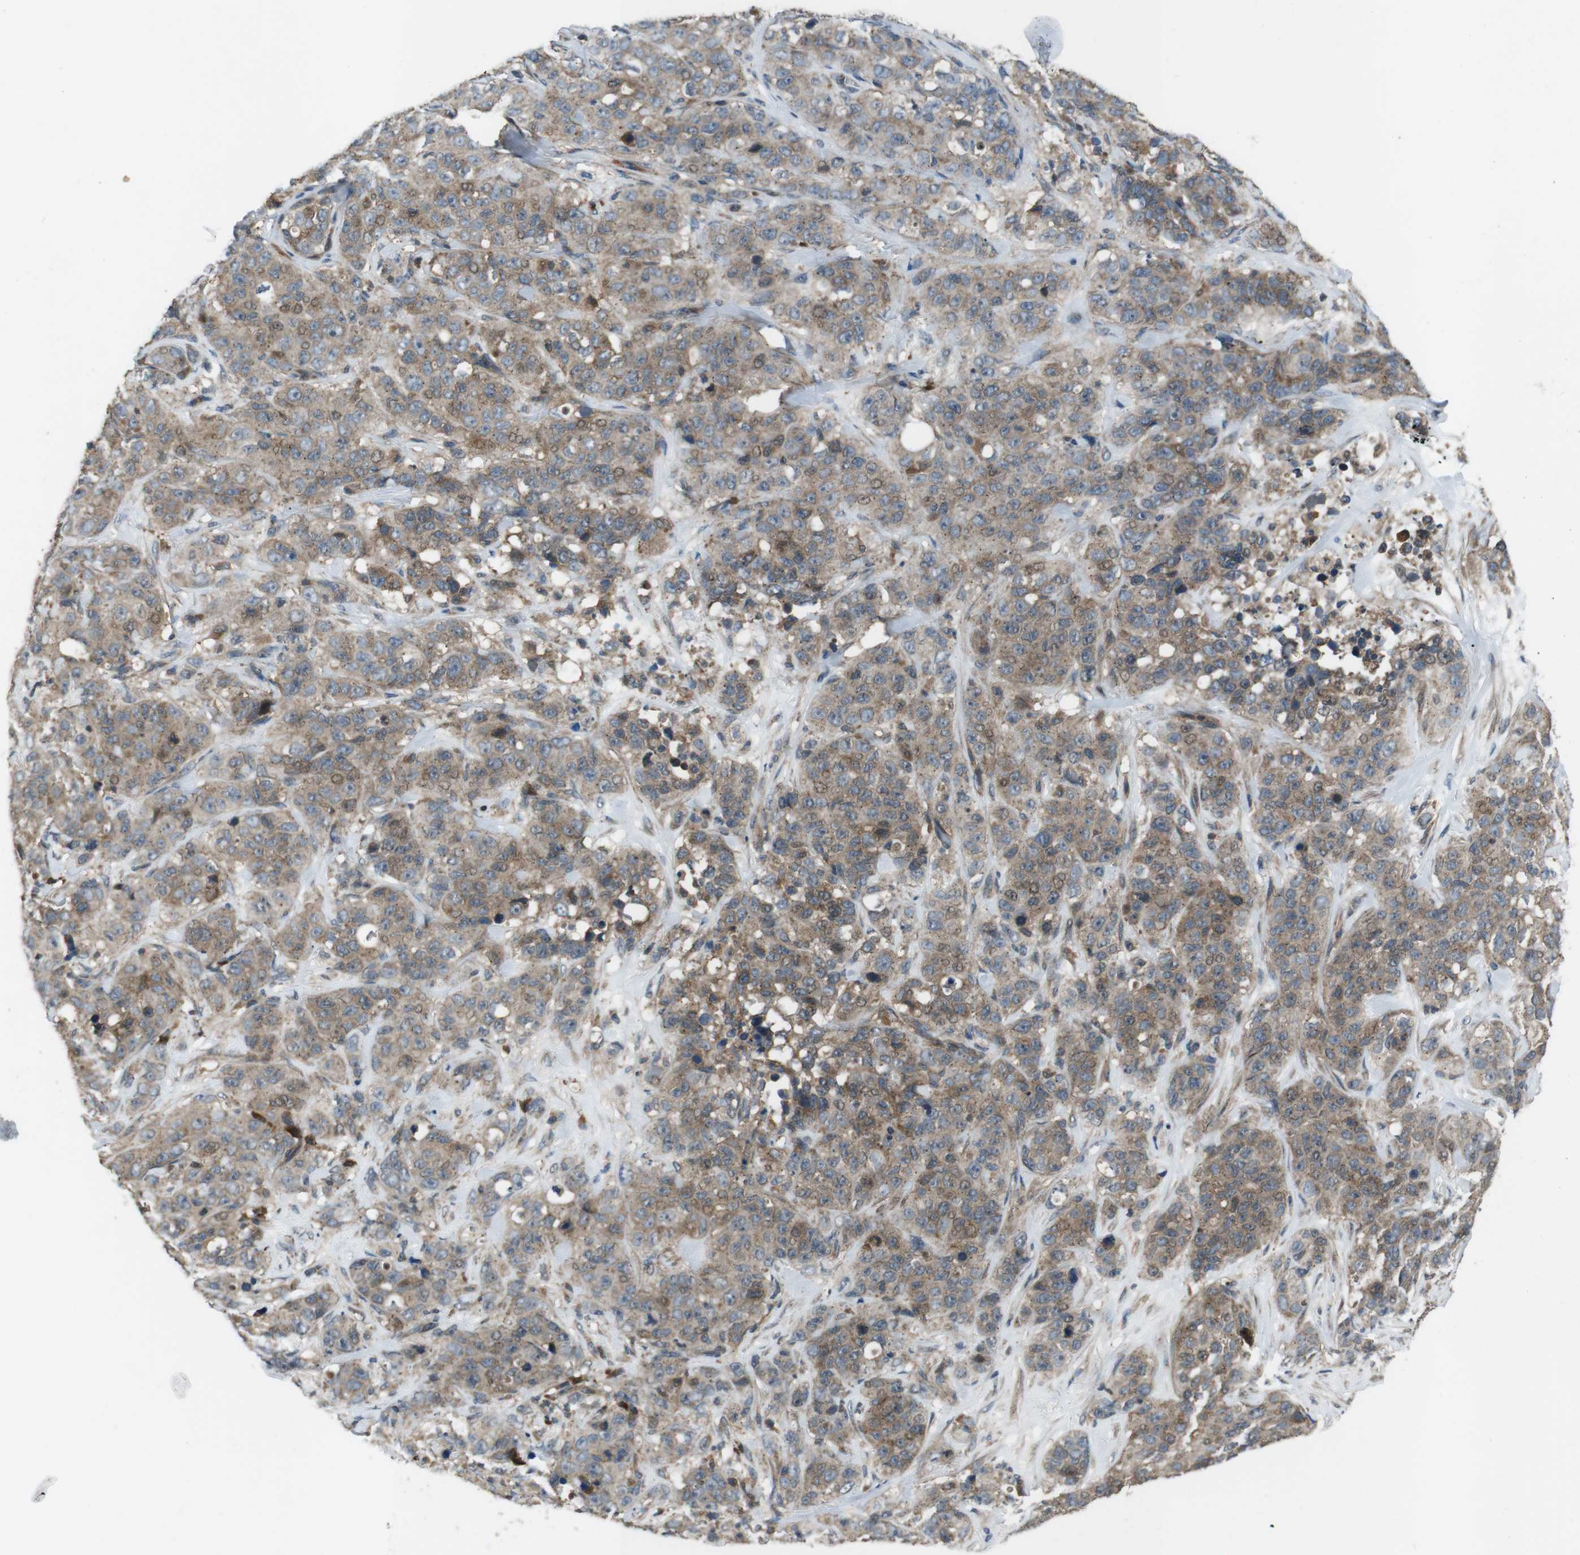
{"staining": {"intensity": "moderate", "quantity": "25%-75%", "location": "cytoplasmic/membranous"}, "tissue": "stomach cancer", "cell_type": "Tumor cells", "image_type": "cancer", "snomed": [{"axis": "morphology", "description": "Adenocarcinoma, NOS"}, {"axis": "topography", "description": "Stomach"}], "caption": "The immunohistochemical stain labels moderate cytoplasmic/membranous positivity in tumor cells of adenocarcinoma (stomach) tissue.", "gene": "SLC22A23", "patient": {"sex": "male", "age": 48}}